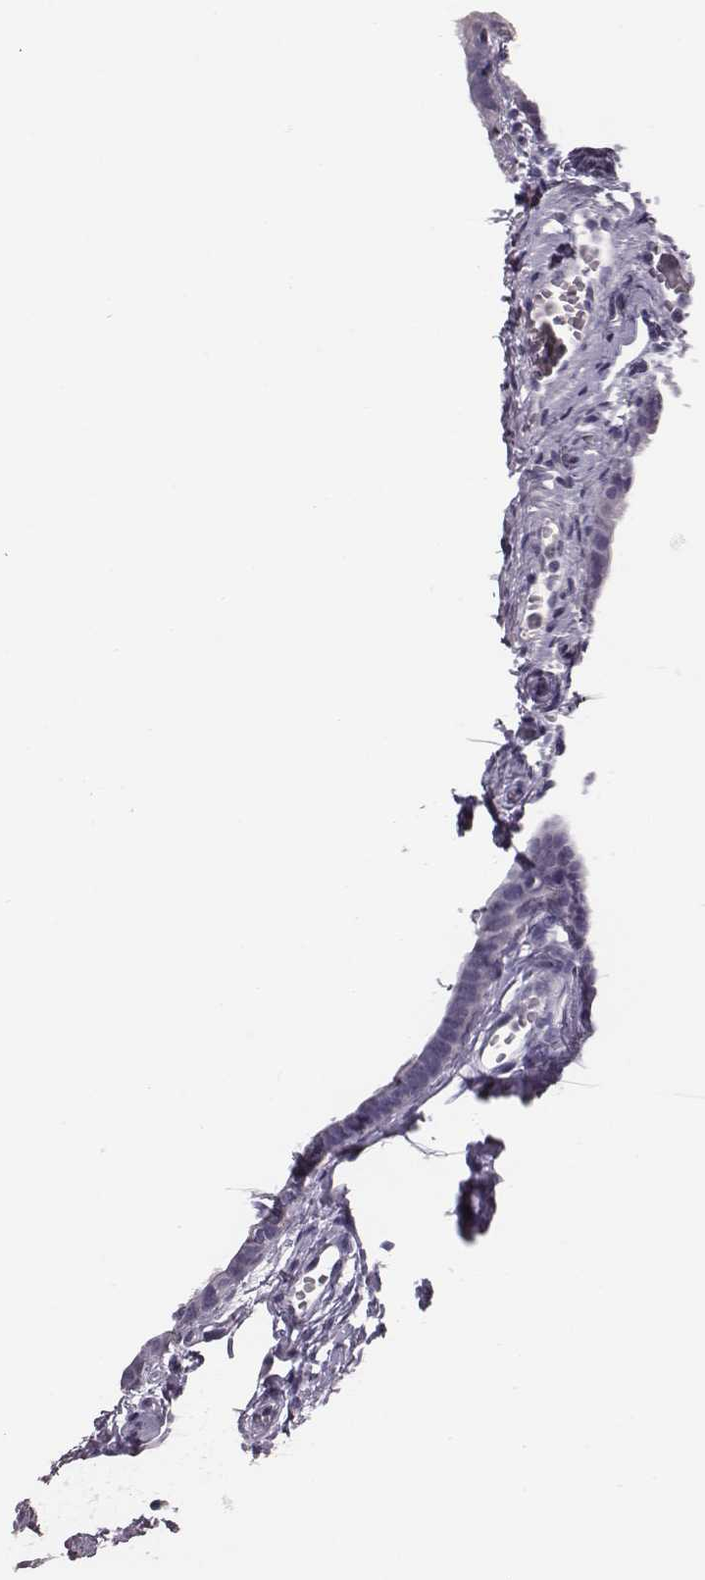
{"staining": {"intensity": "negative", "quantity": "none", "location": "none"}, "tissue": "ovary", "cell_type": "Follicle cells", "image_type": "normal", "snomed": [{"axis": "morphology", "description": "Normal tissue, NOS"}, {"axis": "topography", "description": "Ovary"}], "caption": "Immunohistochemistry image of normal ovary: human ovary stained with DAB (3,3'-diaminobenzidine) demonstrates no significant protein staining in follicle cells.", "gene": "CSH1", "patient": {"sex": "female", "age": 39}}